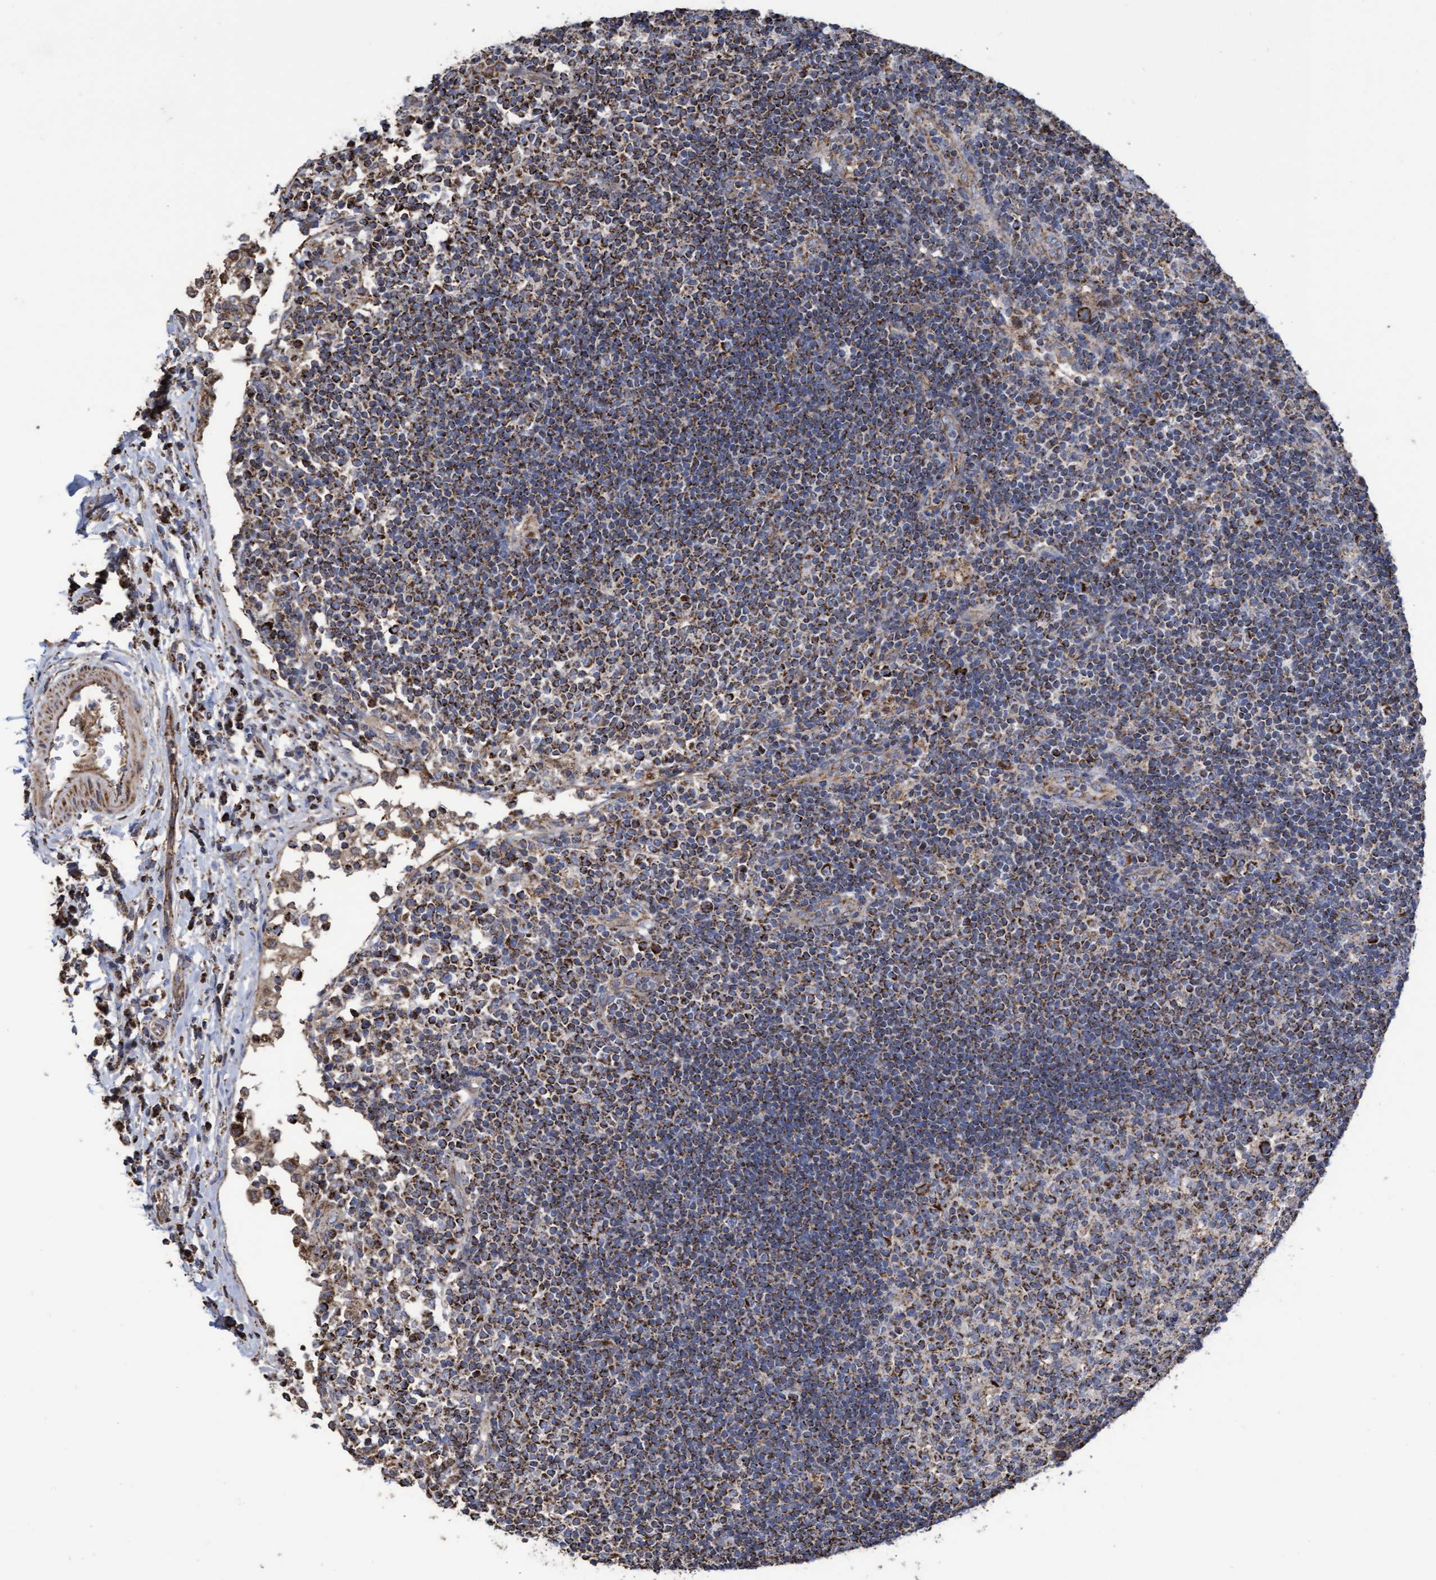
{"staining": {"intensity": "strong", "quantity": ">75%", "location": "cytoplasmic/membranous"}, "tissue": "lymph node", "cell_type": "Germinal center cells", "image_type": "normal", "snomed": [{"axis": "morphology", "description": "Normal tissue, NOS"}, {"axis": "topography", "description": "Lymph node"}], "caption": "Strong cytoplasmic/membranous expression for a protein is seen in about >75% of germinal center cells of benign lymph node using immunohistochemistry (IHC).", "gene": "COBL", "patient": {"sex": "female", "age": 53}}